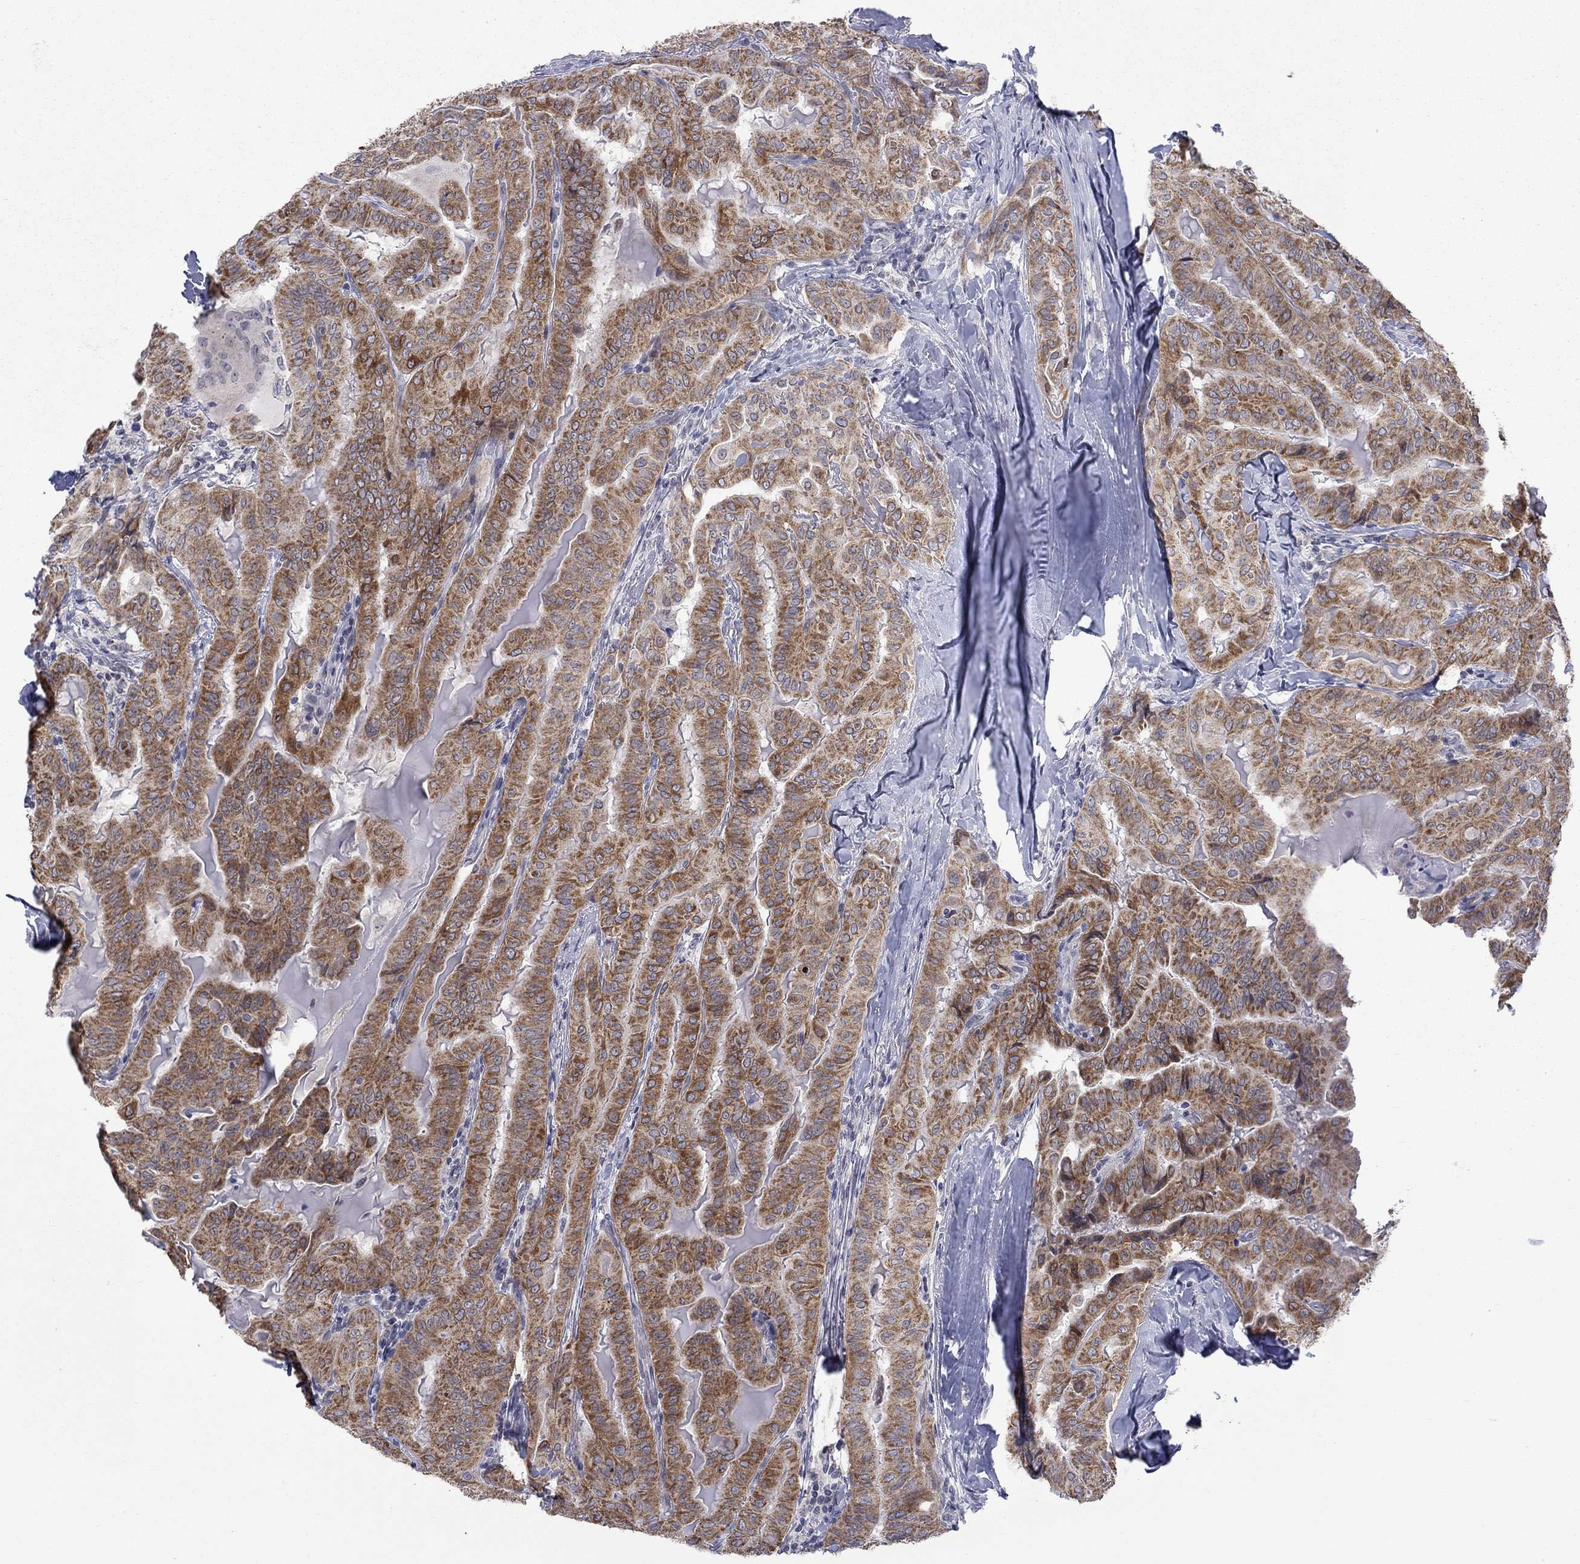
{"staining": {"intensity": "strong", "quantity": ">75%", "location": "cytoplasmic/membranous"}, "tissue": "thyroid cancer", "cell_type": "Tumor cells", "image_type": "cancer", "snomed": [{"axis": "morphology", "description": "Papillary adenocarcinoma, NOS"}, {"axis": "topography", "description": "Thyroid gland"}], "caption": "Immunohistochemical staining of thyroid cancer shows high levels of strong cytoplasmic/membranous protein expression in about >75% of tumor cells.", "gene": "KCNJ16", "patient": {"sex": "female", "age": 68}}